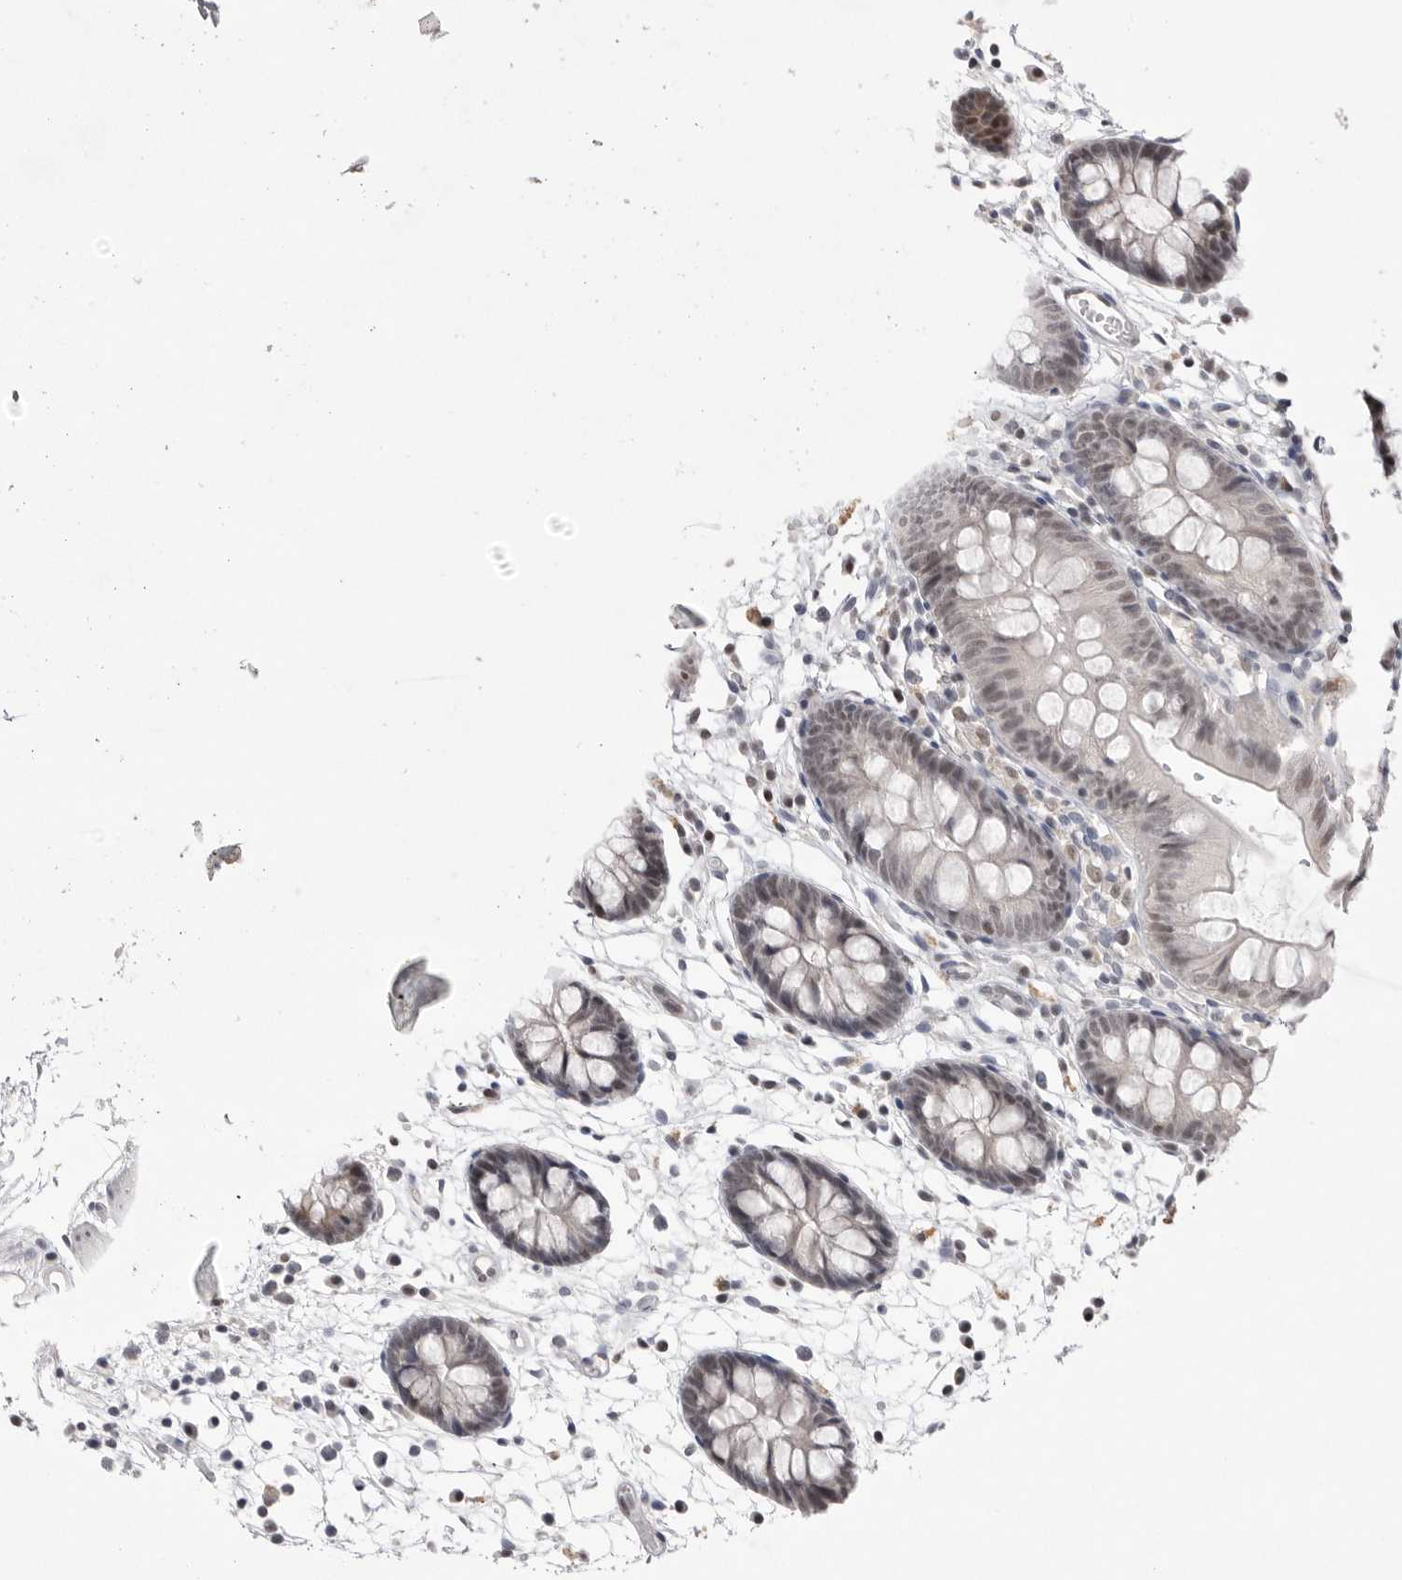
{"staining": {"intensity": "negative", "quantity": "none", "location": "none"}, "tissue": "colon", "cell_type": "Endothelial cells", "image_type": "normal", "snomed": [{"axis": "morphology", "description": "Normal tissue, NOS"}, {"axis": "topography", "description": "Colon"}], "caption": "Endothelial cells are negative for protein expression in benign human colon. (Stains: DAB (3,3'-diaminobenzidine) IHC with hematoxylin counter stain, Microscopy: brightfield microscopy at high magnification).", "gene": "HUS1", "patient": {"sex": "male", "age": 56}}